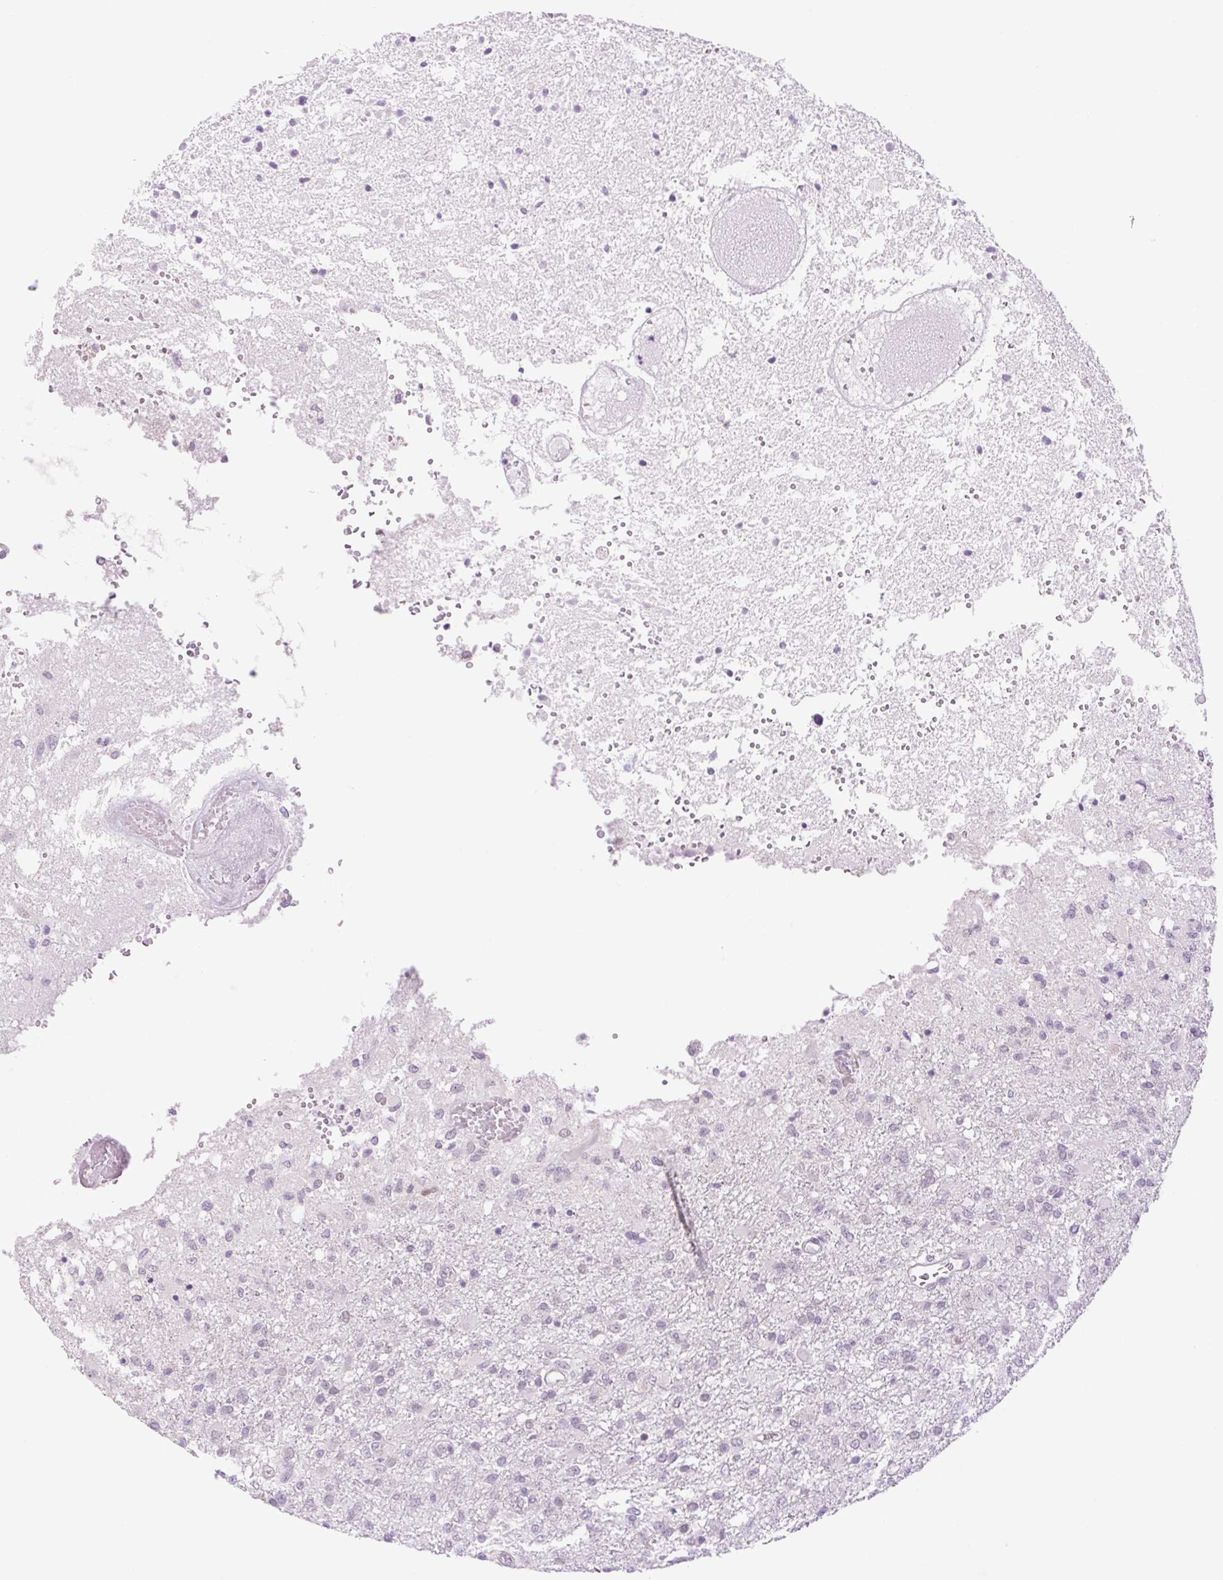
{"staining": {"intensity": "negative", "quantity": "none", "location": "none"}, "tissue": "glioma", "cell_type": "Tumor cells", "image_type": "cancer", "snomed": [{"axis": "morphology", "description": "Glioma, malignant, High grade"}, {"axis": "topography", "description": "Brain"}], "caption": "IHC micrograph of neoplastic tissue: malignant high-grade glioma stained with DAB reveals no significant protein expression in tumor cells.", "gene": "SPRYD4", "patient": {"sex": "female", "age": 74}}